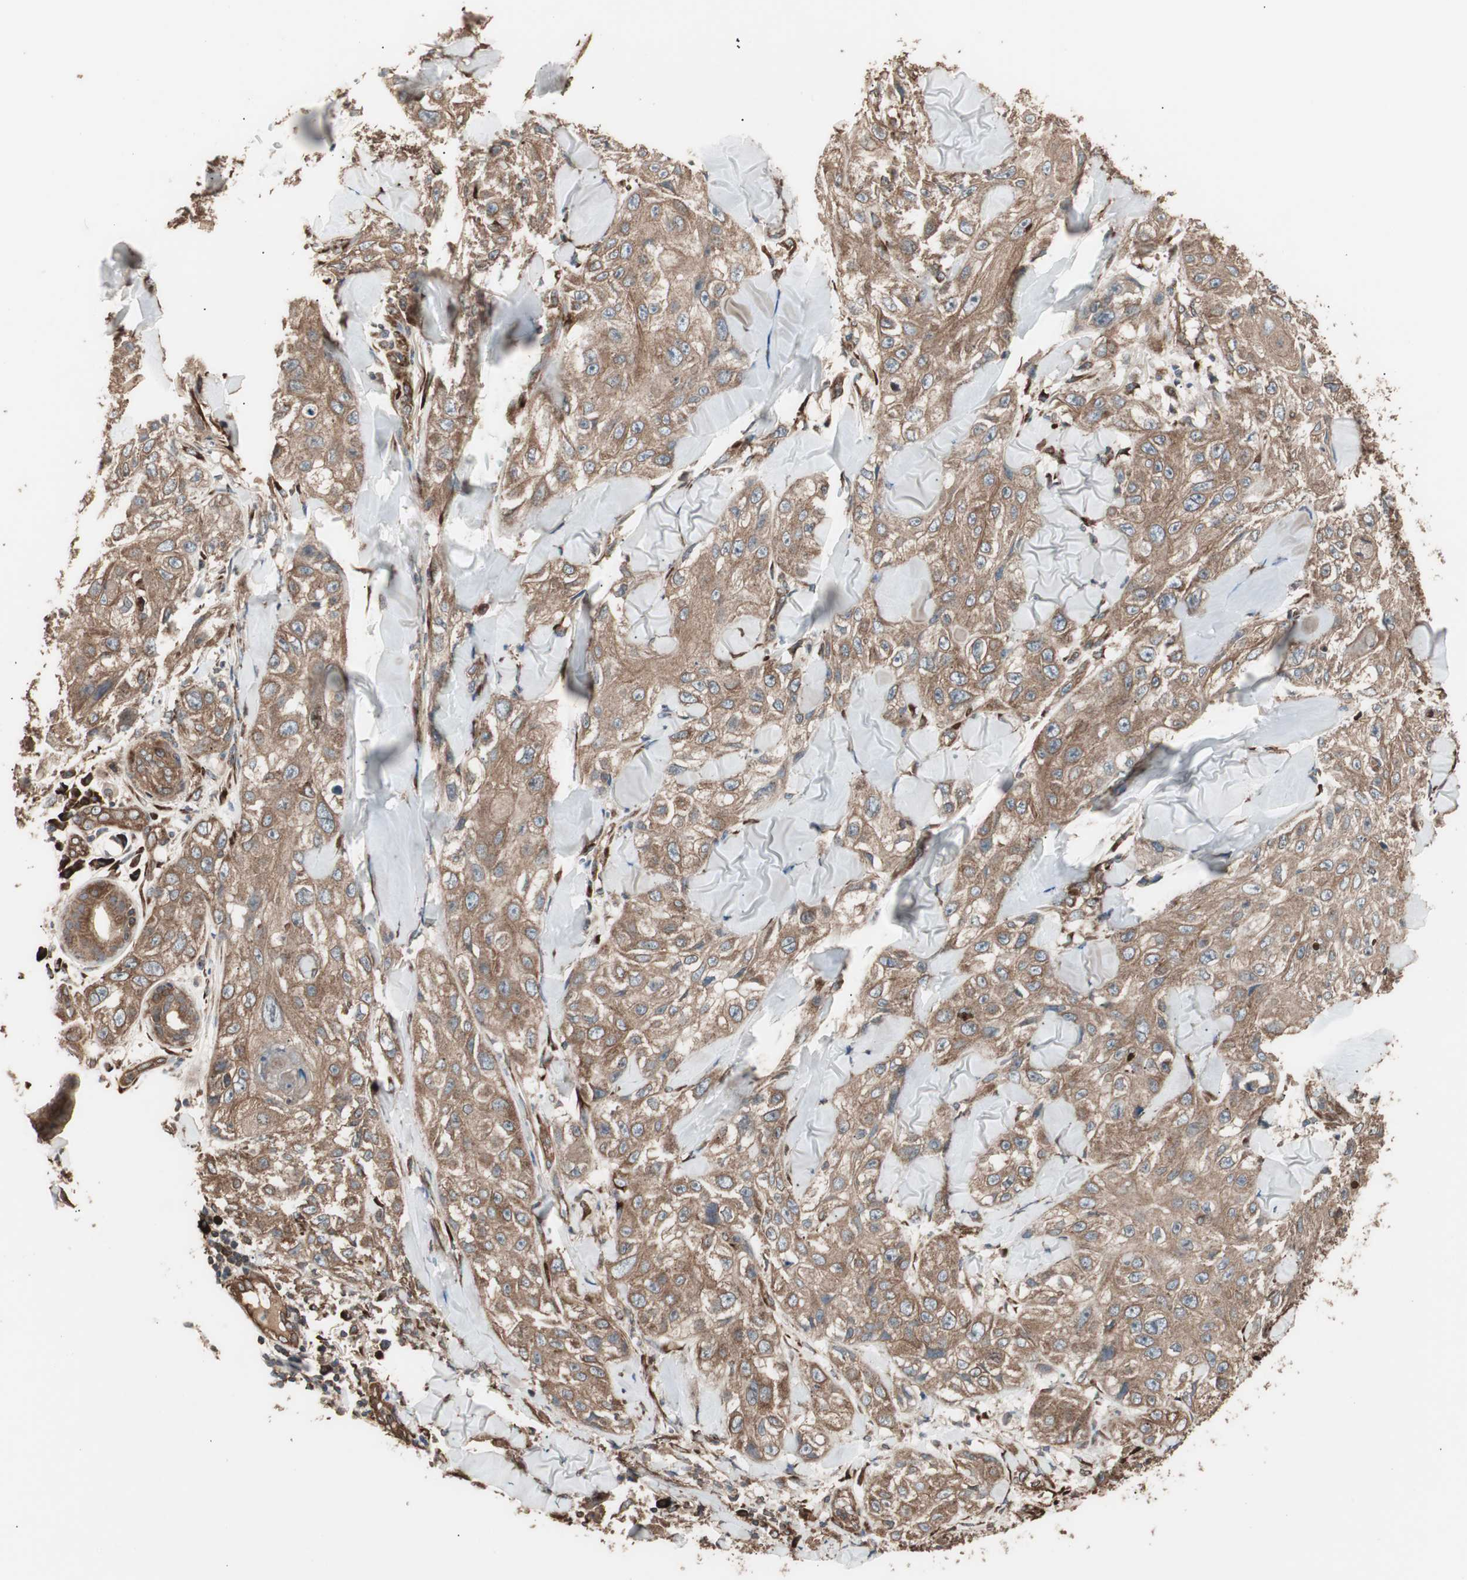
{"staining": {"intensity": "moderate", "quantity": ">75%", "location": "cytoplasmic/membranous"}, "tissue": "skin cancer", "cell_type": "Tumor cells", "image_type": "cancer", "snomed": [{"axis": "morphology", "description": "Squamous cell carcinoma, NOS"}, {"axis": "topography", "description": "Skin"}], "caption": "This is an image of IHC staining of squamous cell carcinoma (skin), which shows moderate expression in the cytoplasmic/membranous of tumor cells.", "gene": "LZTS1", "patient": {"sex": "male", "age": 86}}